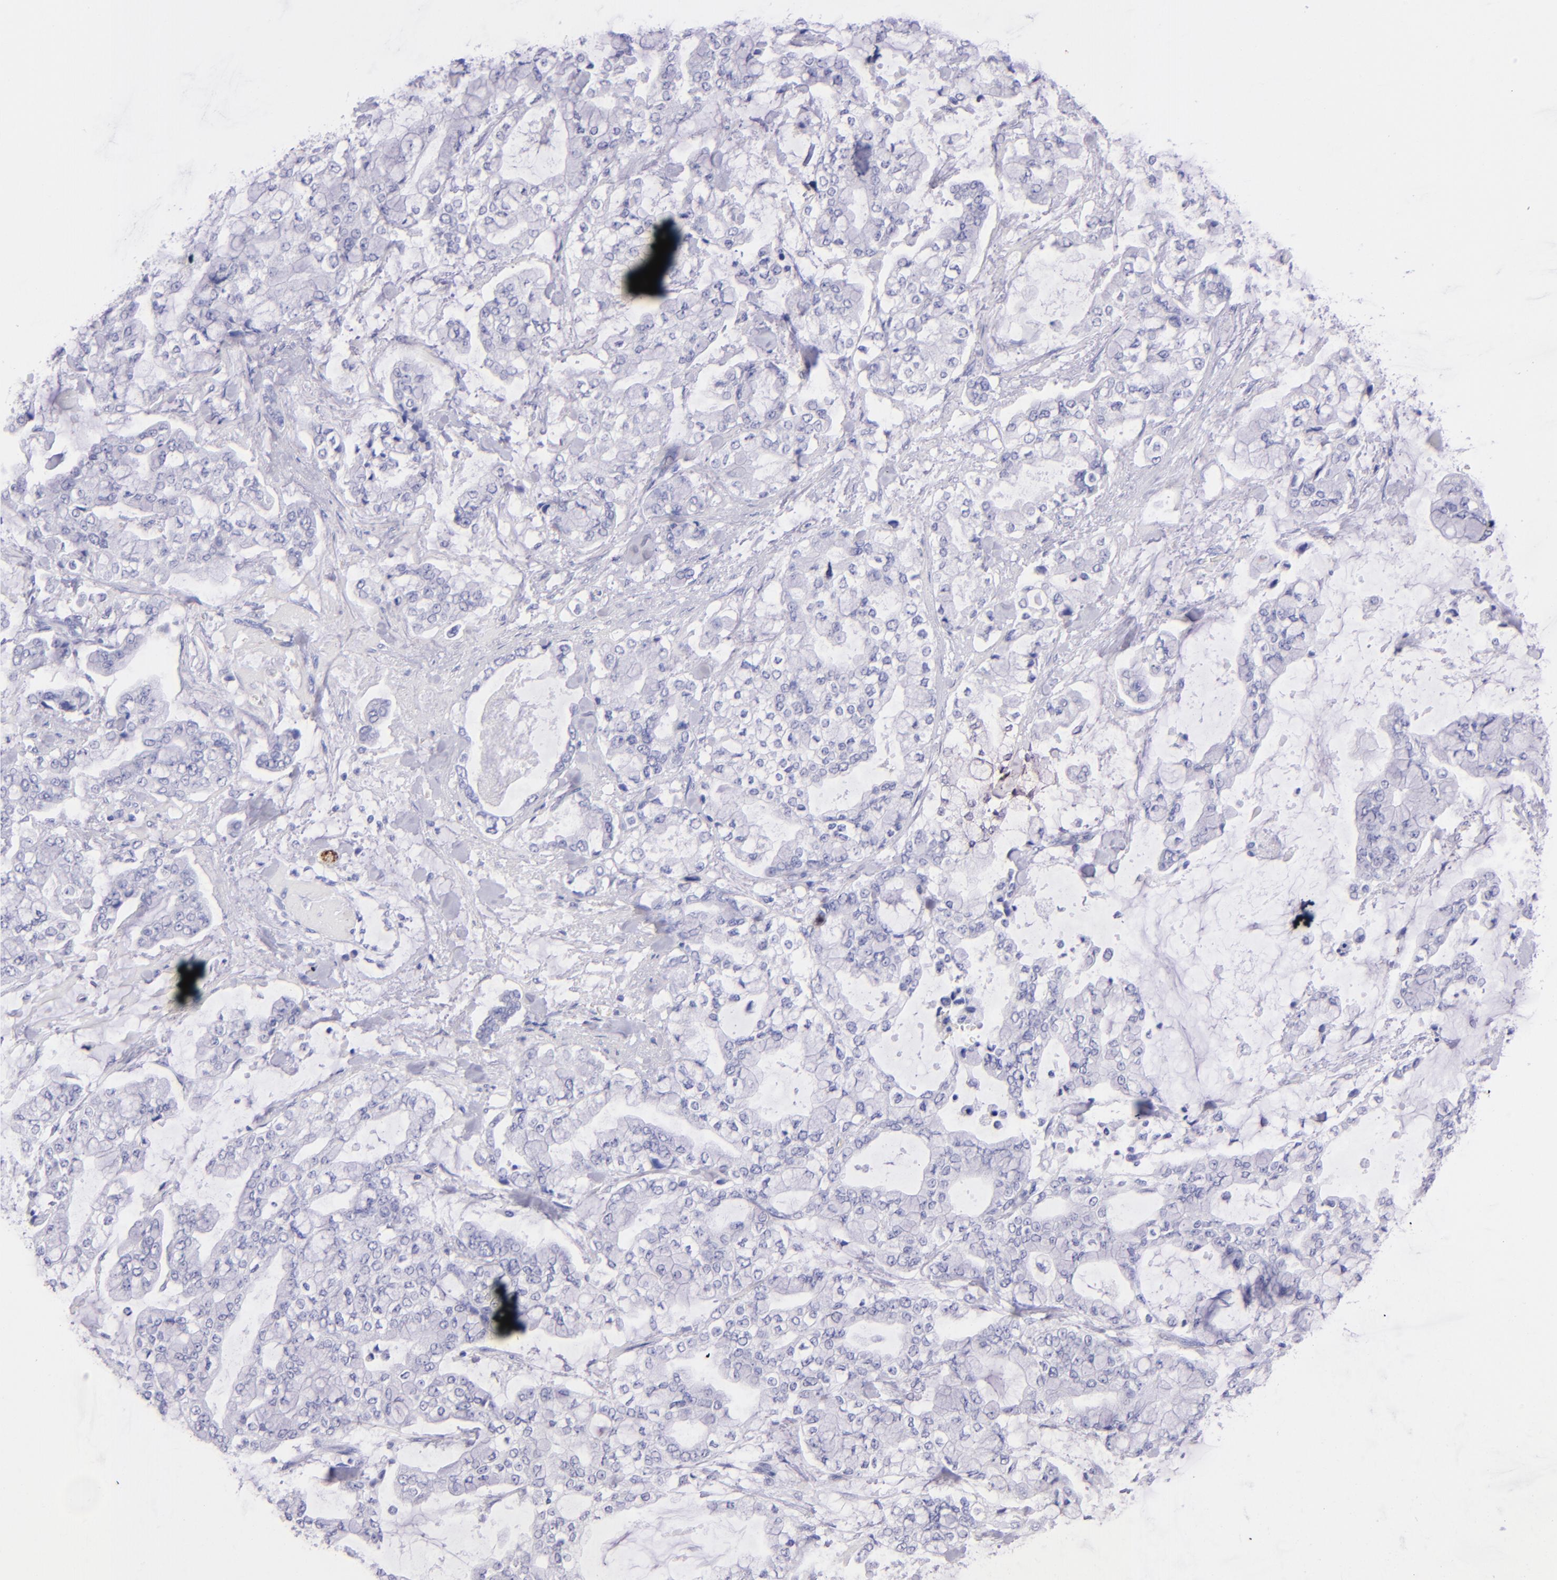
{"staining": {"intensity": "negative", "quantity": "none", "location": "none"}, "tissue": "stomach cancer", "cell_type": "Tumor cells", "image_type": "cancer", "snomed": [{"axis": "morphology", "description": "Normal tissue, NOS"}, {"axis": "morphology", "description": "Adenocarcinoma, NOS"}, {"axis": "topography", "description": "Stomach, upper"}, {"axis": "topography", "description": "Stomach"}], "caption": "An immunohistochemistry image of stomach cancer is shown. There is no staining in tumor cells of stomach cancer.", "gene": "UCHL1", "patient": {"sex": "male", "age": 76}}